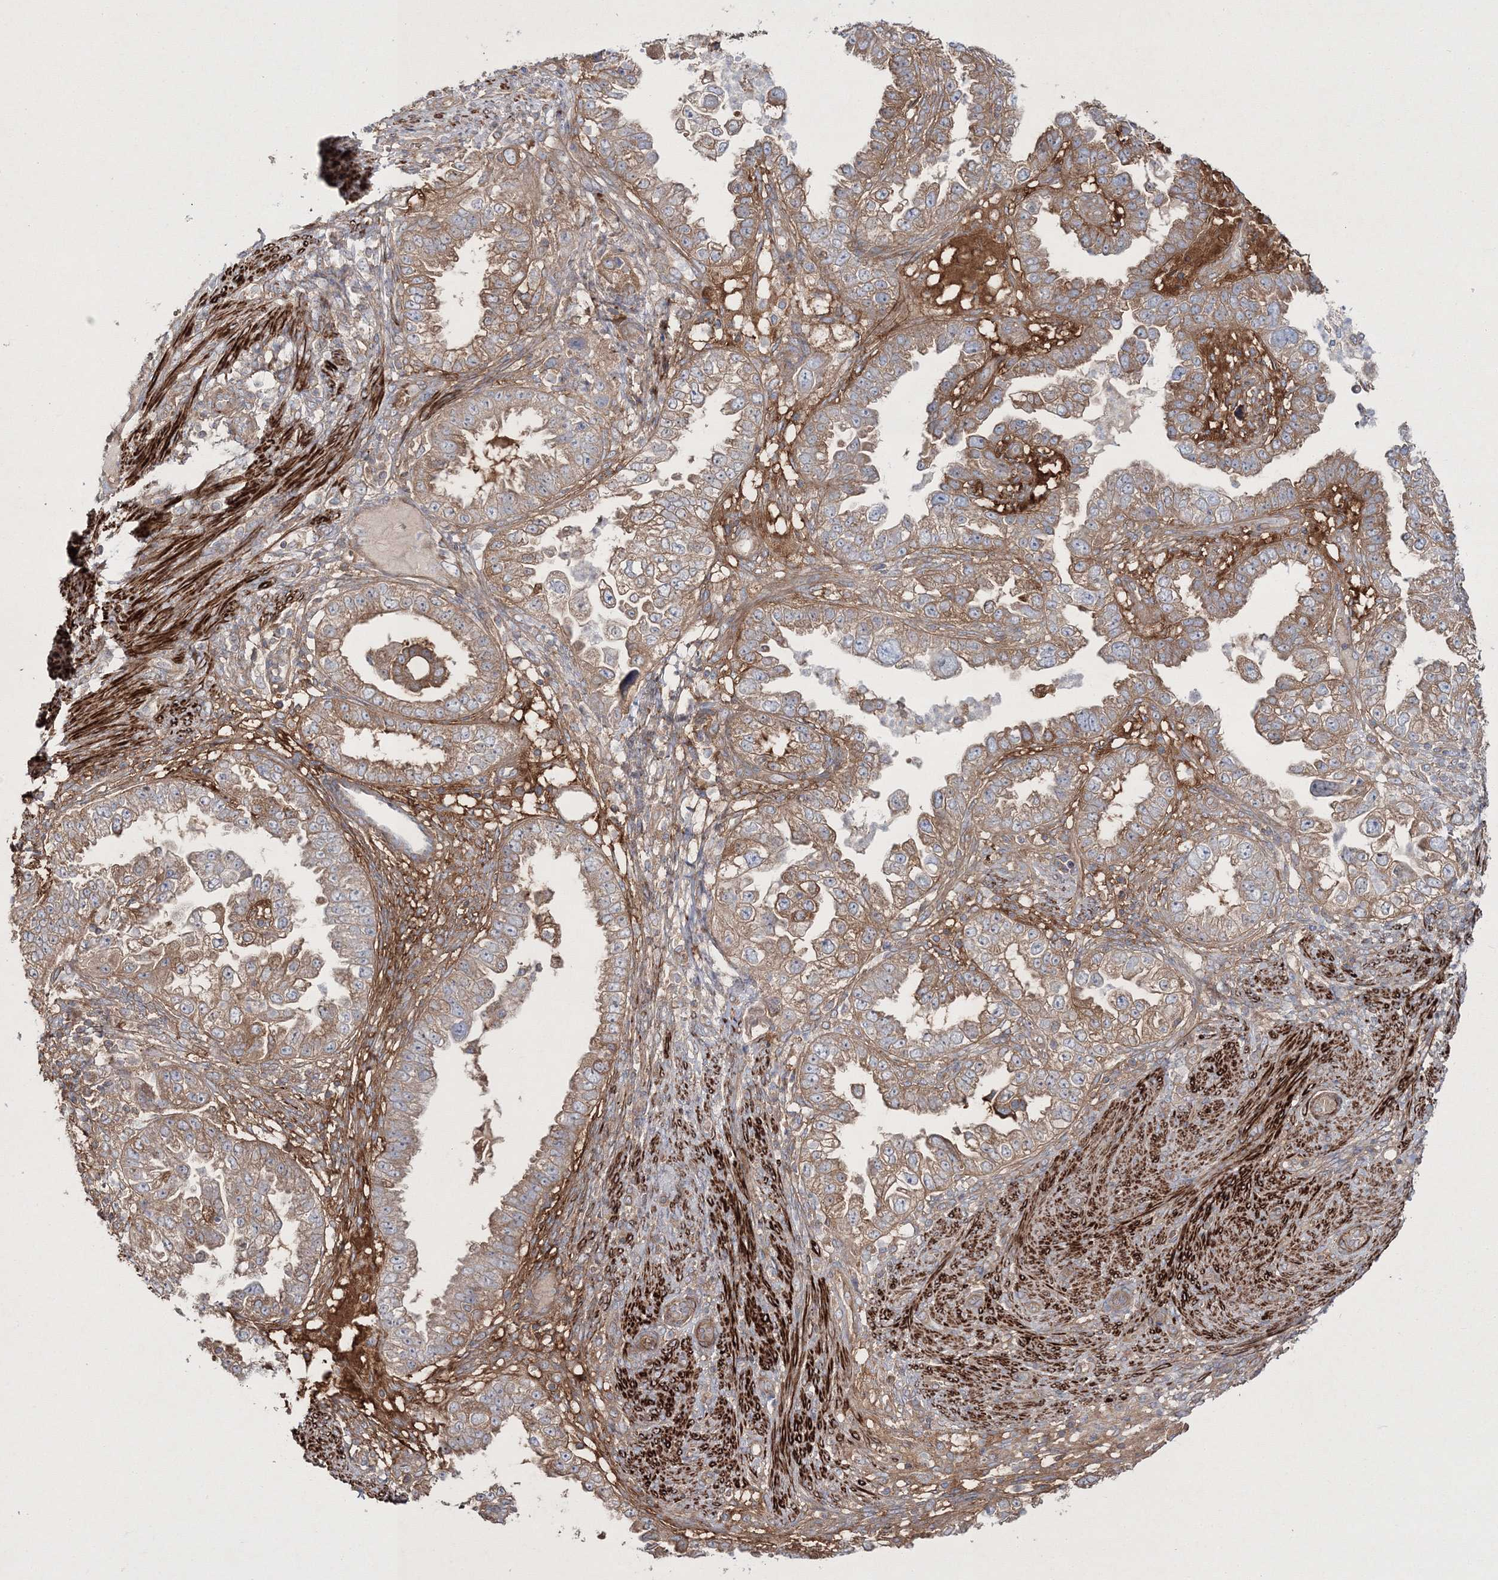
{"staining": {"intensity": "weak", "quantity": ">75%", "location": "cytoplasmic/membranous"}, "tissue": "endometrial cancer", "cell_type": "Tumor cells", "image_type": "cancer", "snomed": [{"axis": "morphology", "description": "Adenocarcinoma, NOS"}, {"axis": "topography", "description": "Endometrium"}], "caption": "Brown immunohistochemical staining in endometrial cancer (adenocarcinoma) demonstrates weak cytoplasmic/membranous staining in approximately >75% of tumor cells.", "gene": "ZSWIM6", "patient": {"sex": "female", "age": 85}}